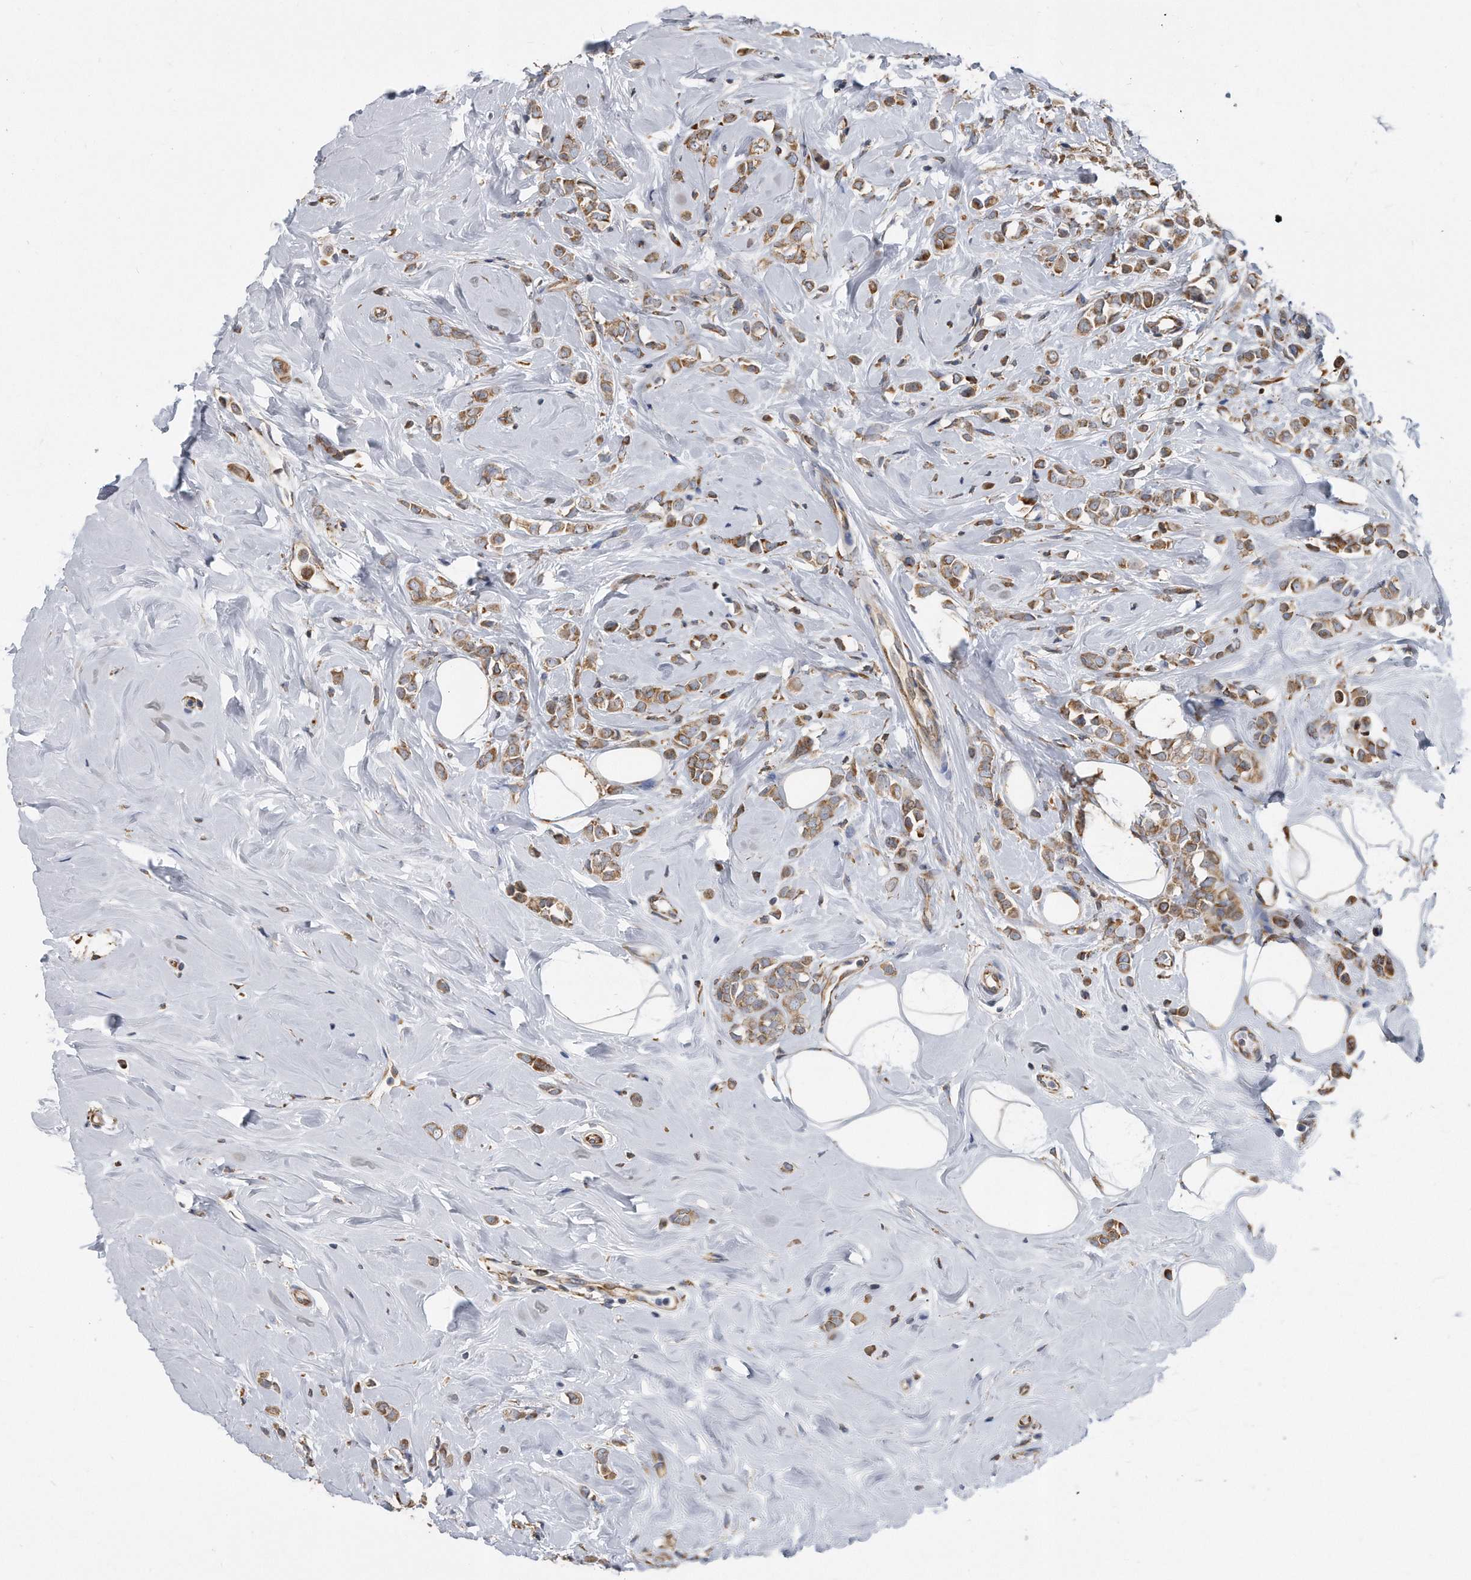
{"staining": {"intensity": "moderate", "quantity": ">75%", "location": "cytoplasmic/membranous"}, "tissue": "breast cancer", "cell_type": "Tumor cells", "image_type": "cancer", "snomed": [{"axis": "morphology", "description": "Lobular carcinoma"}, {"axis": "topography", "description": "Breast"}], "caption": "A histopathology image of human lobular carcinoma (breast) stained for a protein displays moderate cytoplasmic/membranous brown staining in tumor cells. The staining was performed using DAB, with brown indicating positive protein expression. Nuclei are stained blue with hematoxylin.", "gene": "CCDC47", "patient": {"sex": "female", "age": 47}}